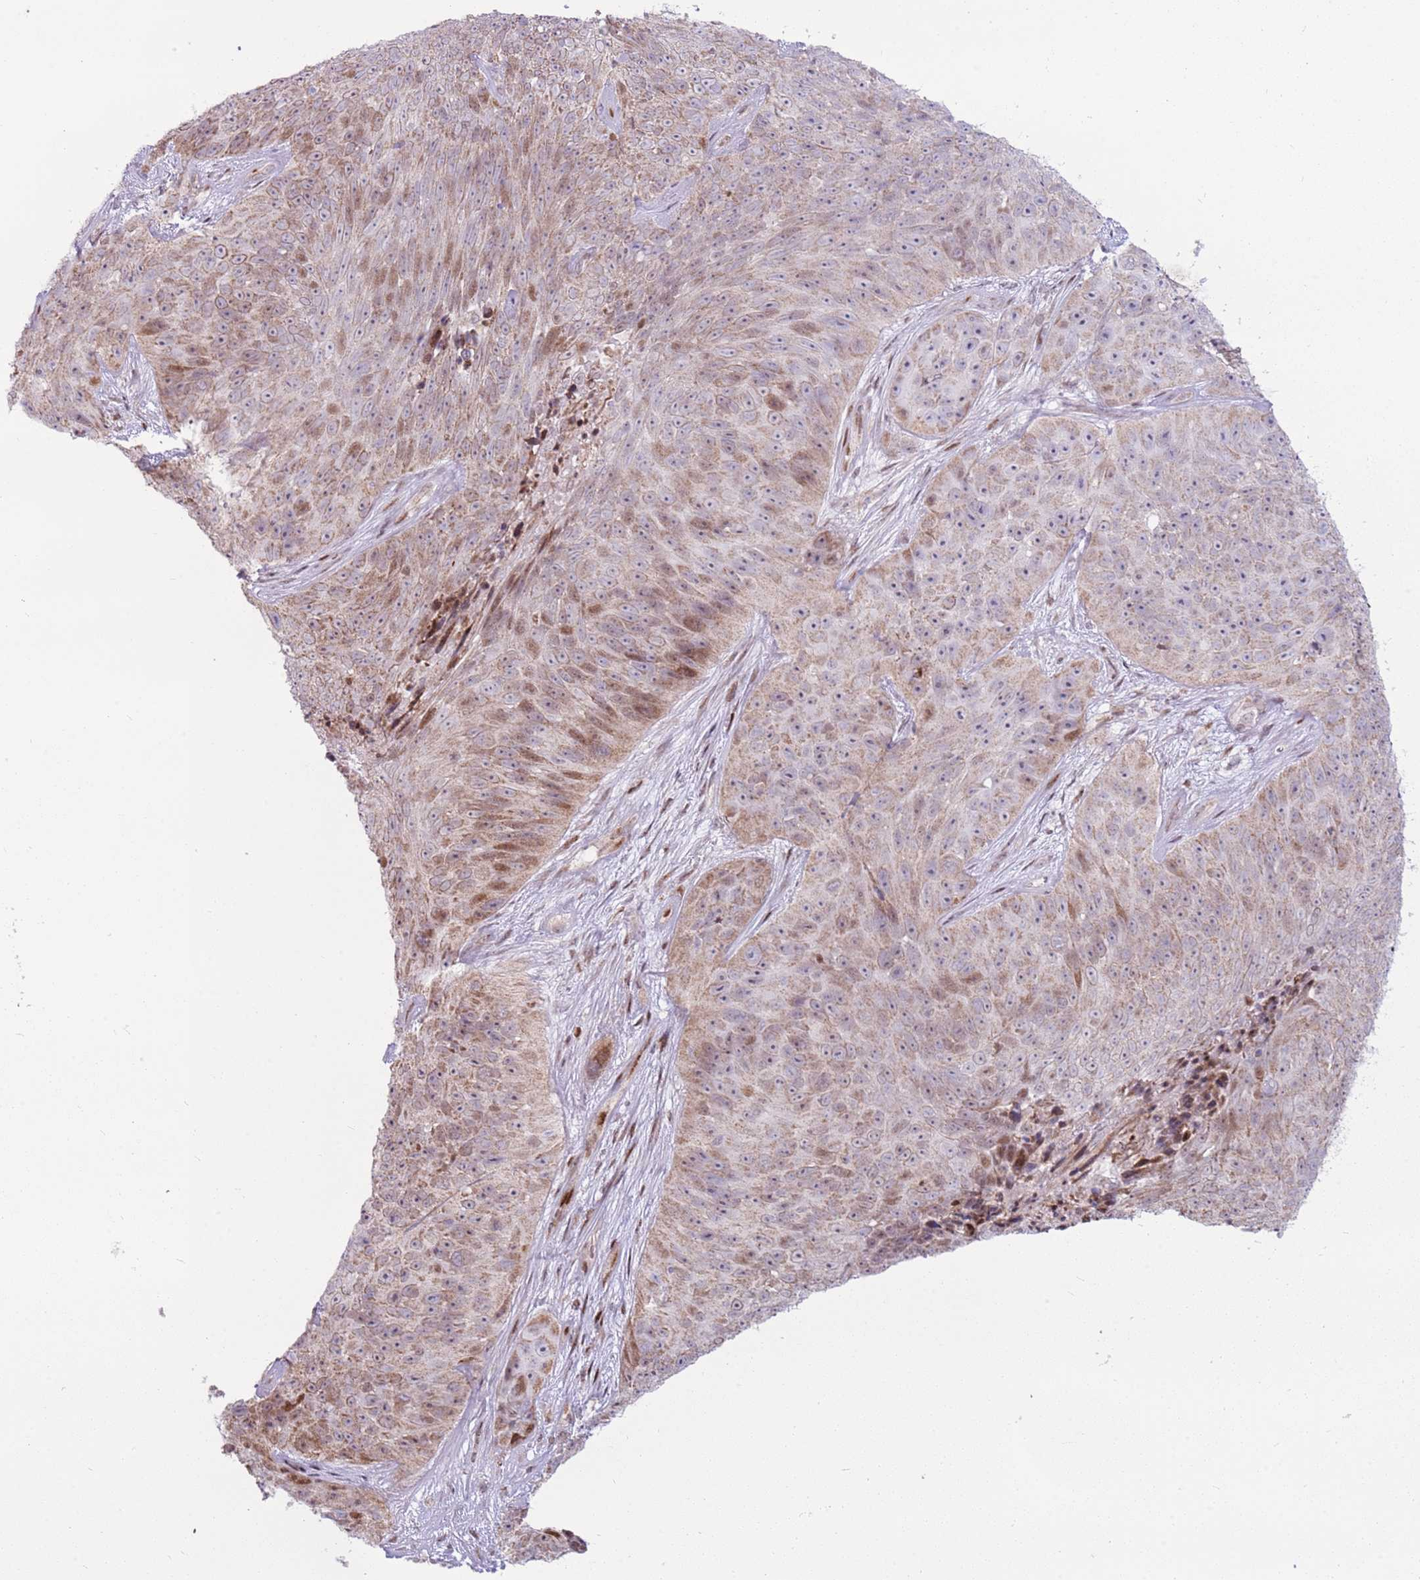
{"staining": {"intensity": "moderate", "quantity": "25%-75%", "location": "cytoplasmic/membranous,nuclear"}, "tissue": "skin cancer", "cell_type": "Tumor cells", "image_type": "cancer", "snomed": [{"axis": "morphology", "description": "Squamous cell carcinoma, NOS"}, {"axis": "topography", "description": "Skin"}], "caption": "A micrograph showing moderate cytoplasmic/membranous and nuclear positivity in about 25%-75% of tumor cells in skin cancer (squamous cell carcinoma), as visualized by brown immunohistochemical staining.", "gene": "PCTP", "patient": {"sex": "female", "age": 87}}